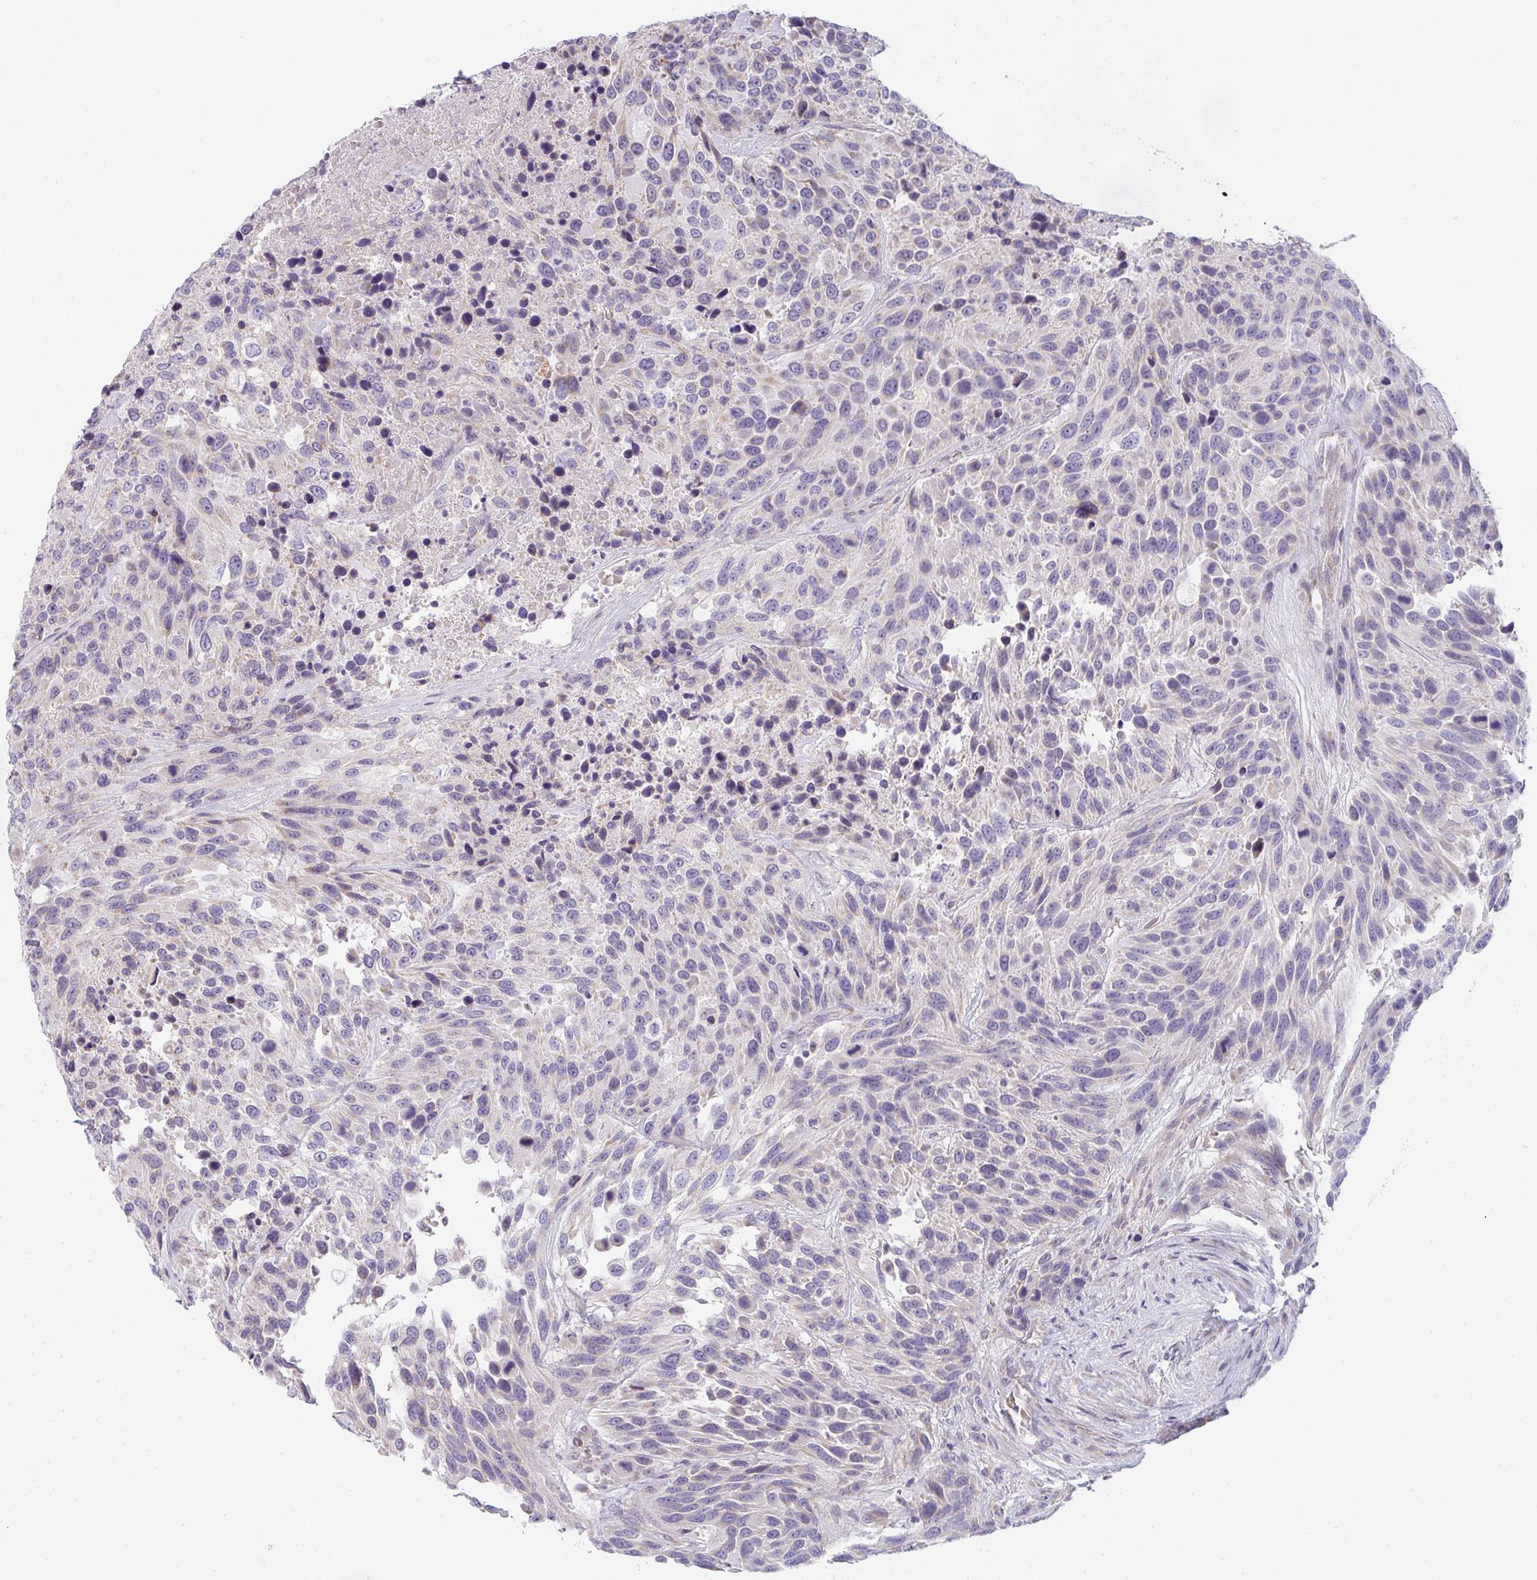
{"staining": {"intensity": "moderate", "quantity": "<25%", "location": "cytoplasmic/membranous"}, "tissue": "urothelial cancer", "cell_type": "Tumor cells", "image_type": "cancer", "snomed": [{"axis": "morphology", "description": "Urothelial carcinoma, High grade"}, {"axis": "topography", "description": "Urinary bladder"}], "caption": "Immunohistochemical staining of human urothelial cancer reveals low levels of moderate cytoplasmic/membranous protein positivity in approximately <25% of tumor cells.", "gene": "CACNA1S", "patient": {"sex": "female", "age": 70}}